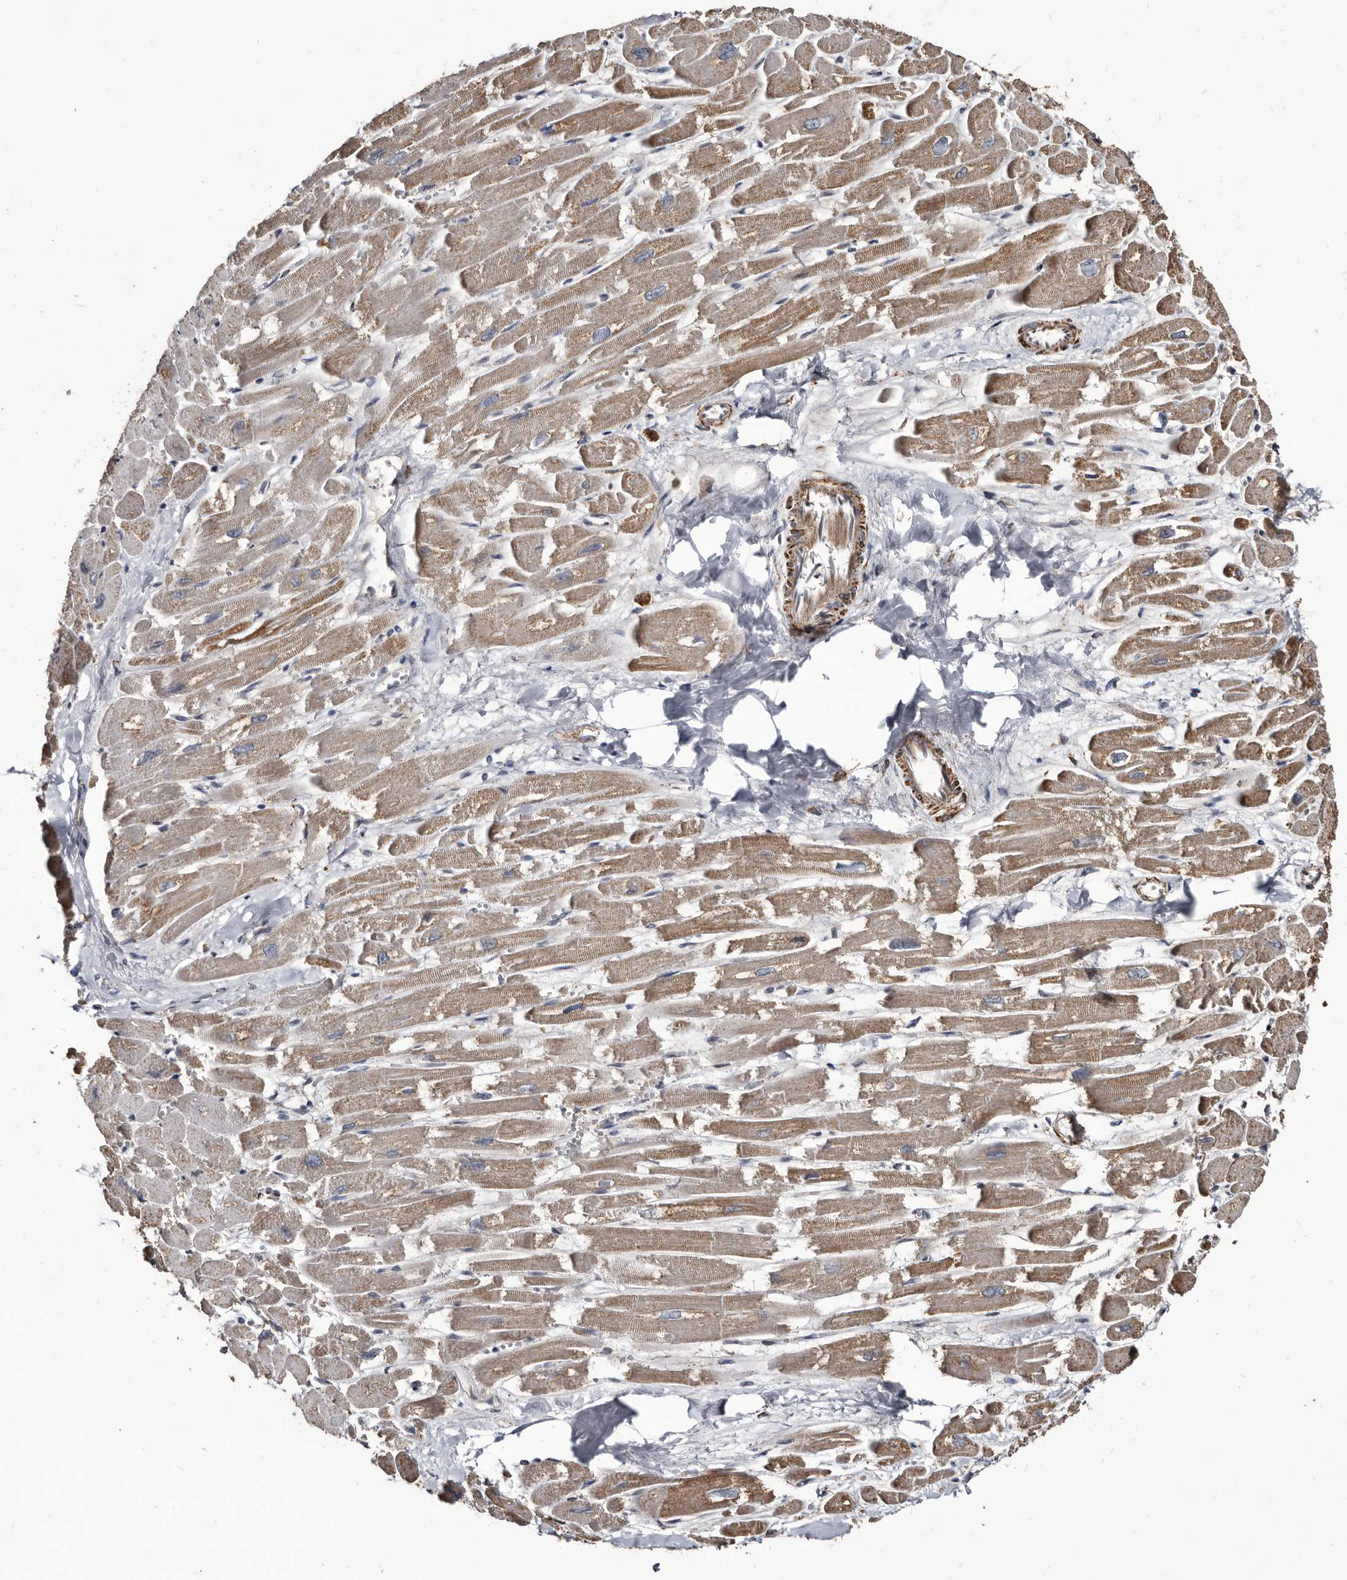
{"staining": {"intensity": "moderate", "quantity": ">75%", "location": "cytoplasmic/membranous"}, "tissue": "heart muscle", "cell_type": "Cardiomyocytes", "image_type": "normal", "snomed": [{"axis": "morphology", "description": "Normal tissue, NOS"}, {"axis": "topography", "description": "Heart"}], "caption": "Immunohistochemical staining of unremarkable human heart muscle shows moderate cytoplasmic/membranous protein positivity in about >75% of cardiomyocytes. (brown staining indicates protein expression, while blue staining denotes nuclei).", "gene": "CTSA", "patient": {"sex": "male", "age": 54}}